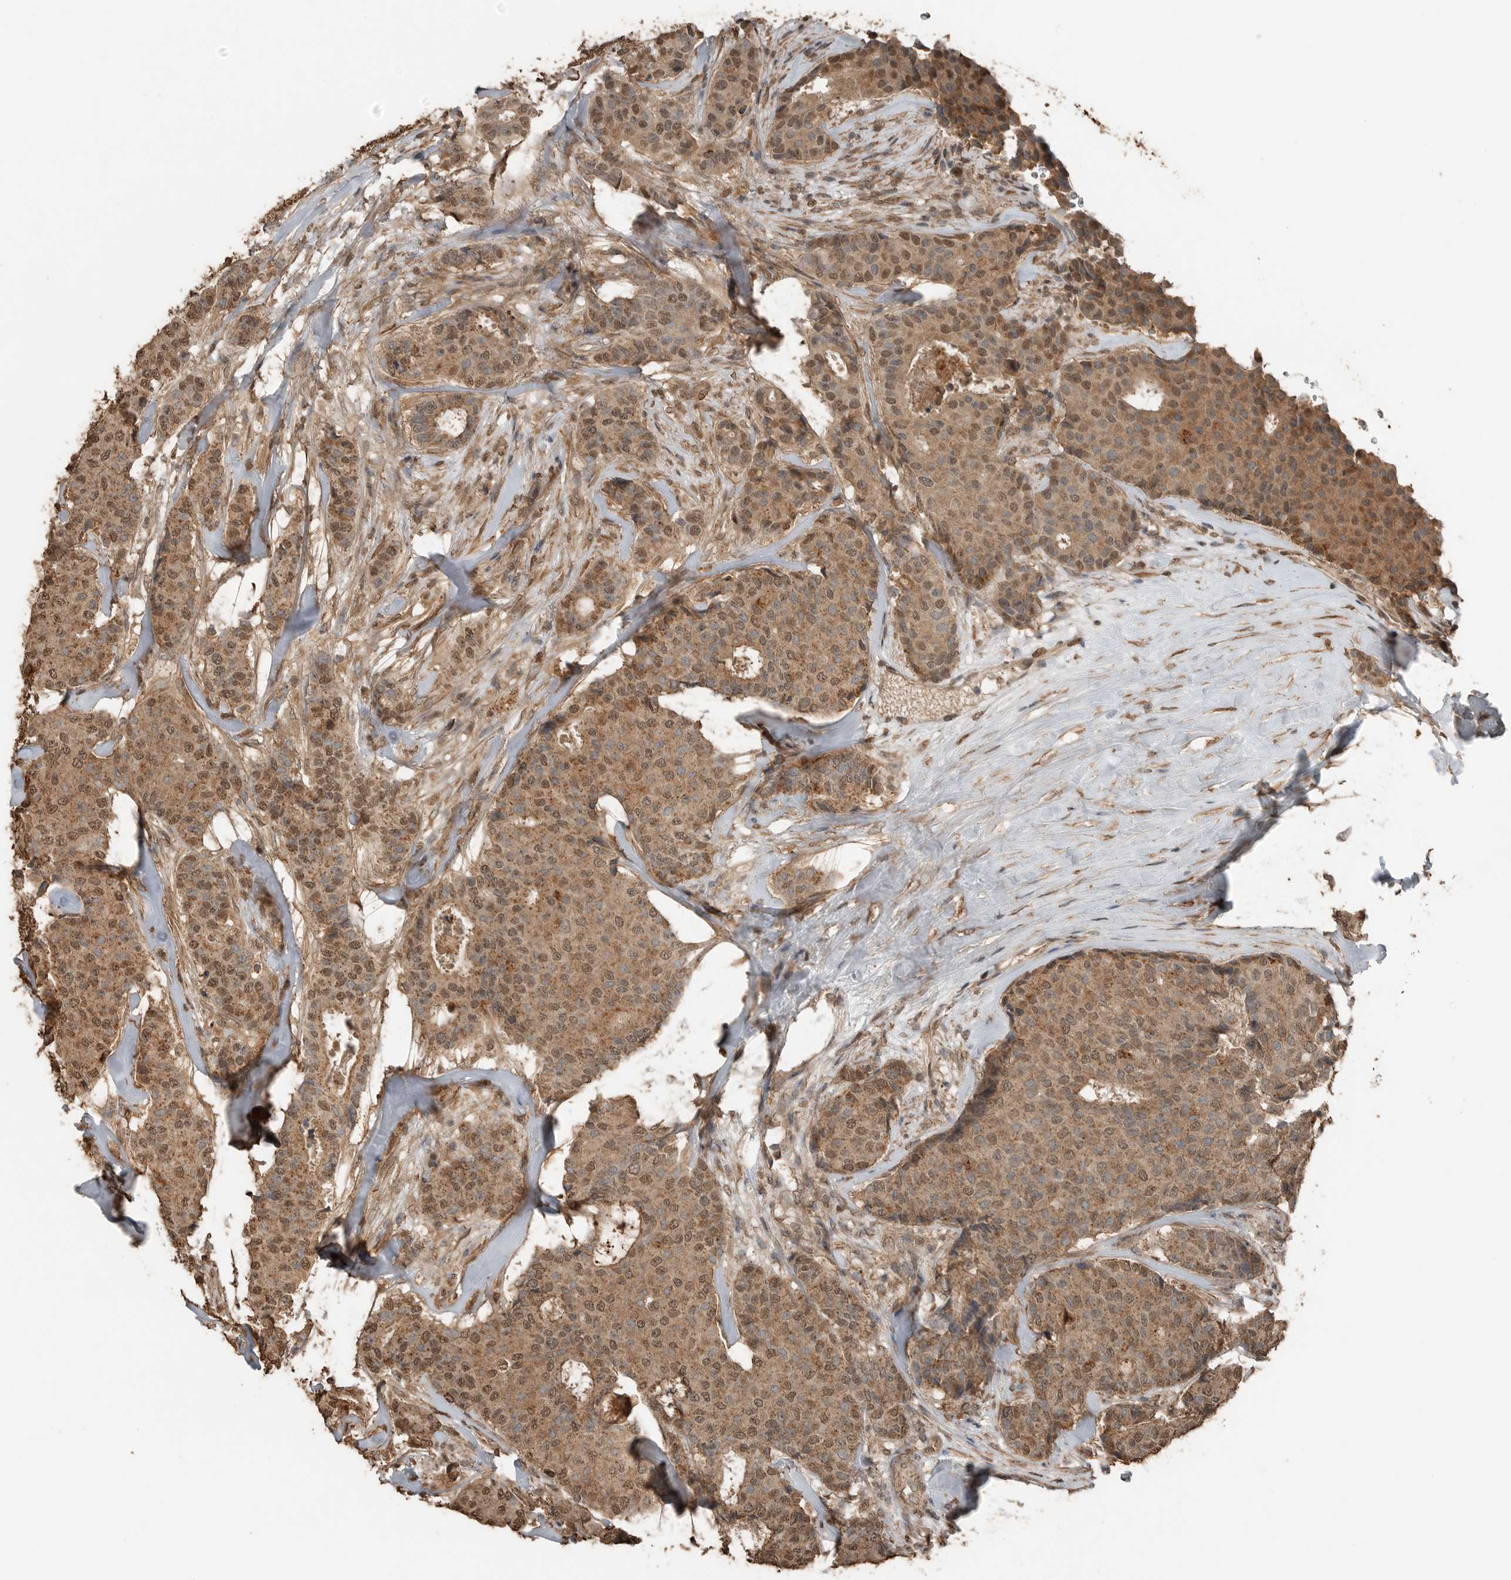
{"staining": {"intensity": "moderate", "quantity": ">75%", "location": "cytoplasmic/membranous,nuclear"}, "tissue": "breast cancer", "cell_type": "Tumor cells", "image_type": "cancer", "snomed": [{"axis": "morphology", "description": "Duct carcinoma"}, {"axis": "topography", "description": "Breast"}], "caption": "The micrograph shows a brown stain indicating the presence of a protein in the cytoplasmic/membranous and nuclear of tumor cells in invasive ductal carcinoma (breast).", "gene": "BLZF1", "patient": {"sex": "female", "age": 75}}